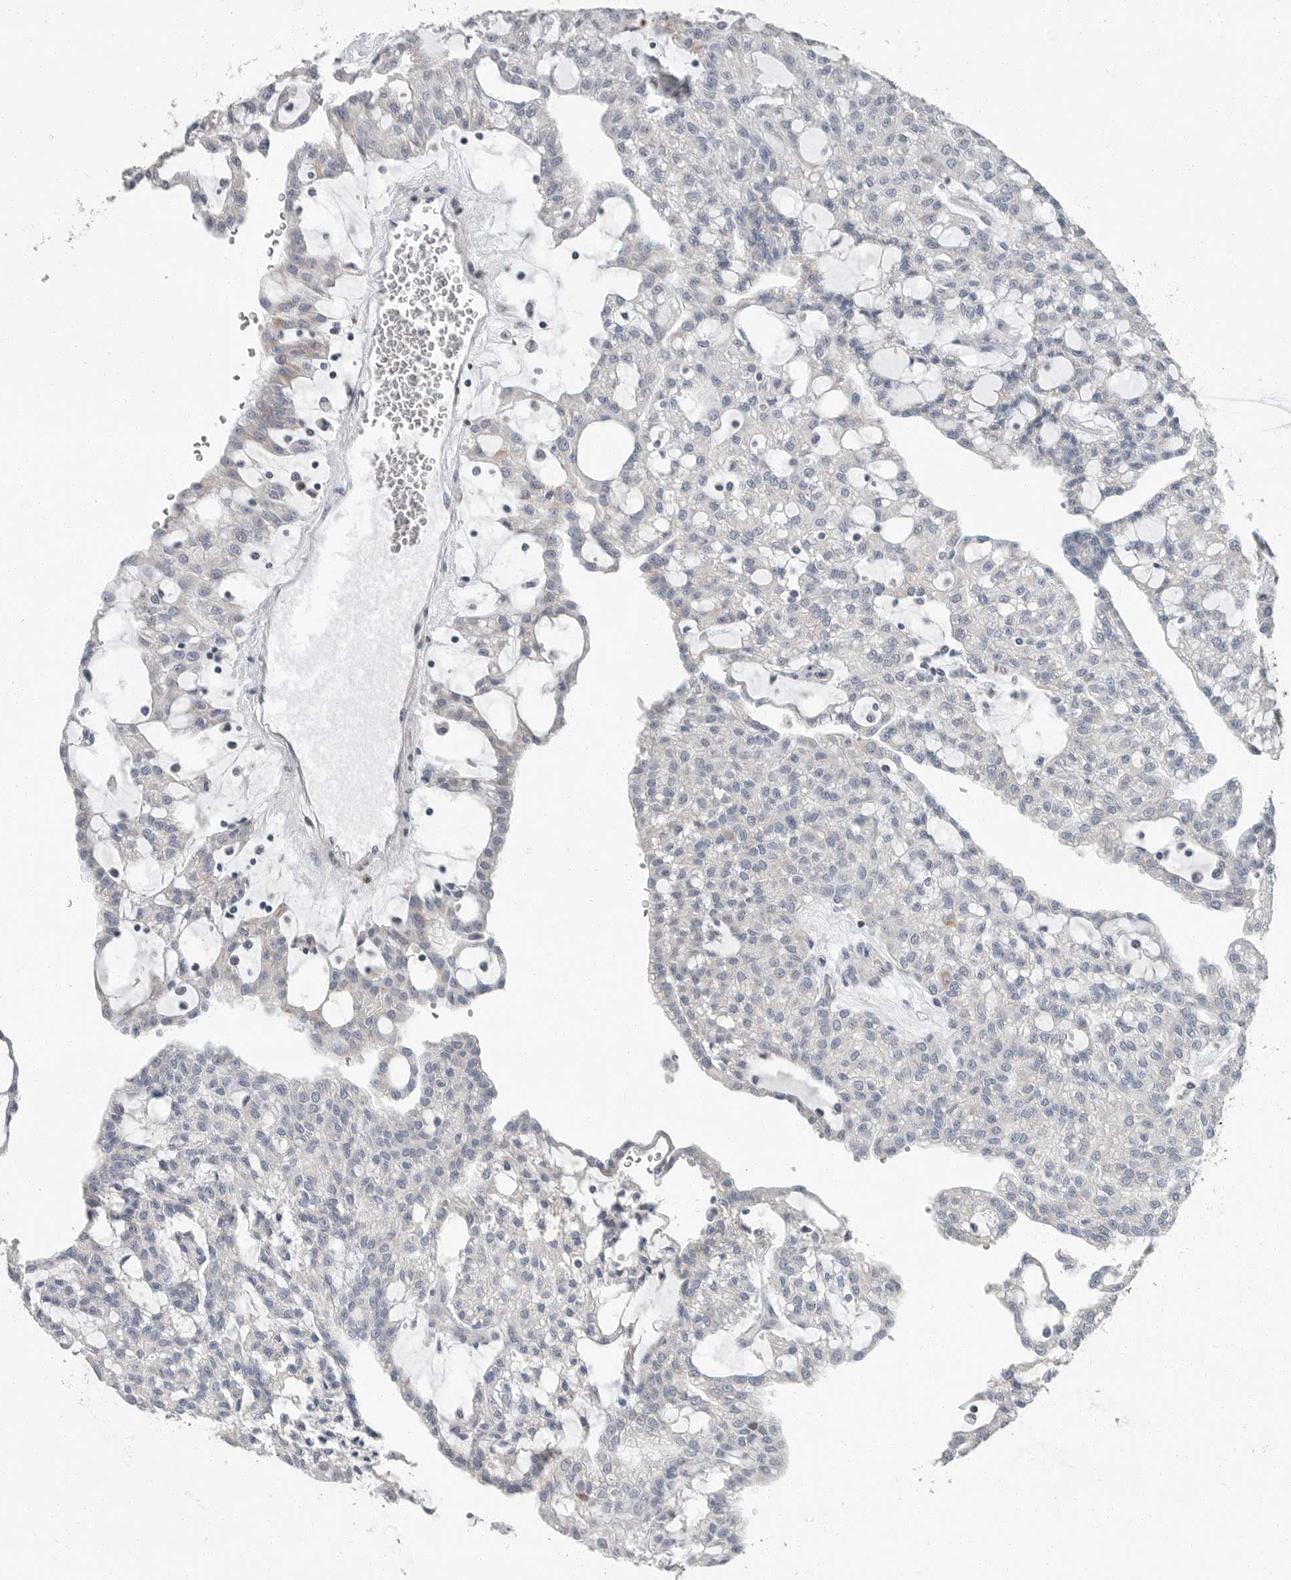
{"staining": {"intensity": "negative", "quantity": "none", "location": "none"}, "tissue": "renal cancer", "cell_type": "Tumor cells", "image_type": "cancer", "snomed": [{"axis": "morphology", "description": "Adenocarcinoma, NOS"}, {"axis": "topography", "description": "Kidney"}], "caption": "Tumor cells are negative for brown protein staining in renal cancer (adenocarcinoma).", "gene": "PLN", "patient": {"sex": "male", "age": 63}}